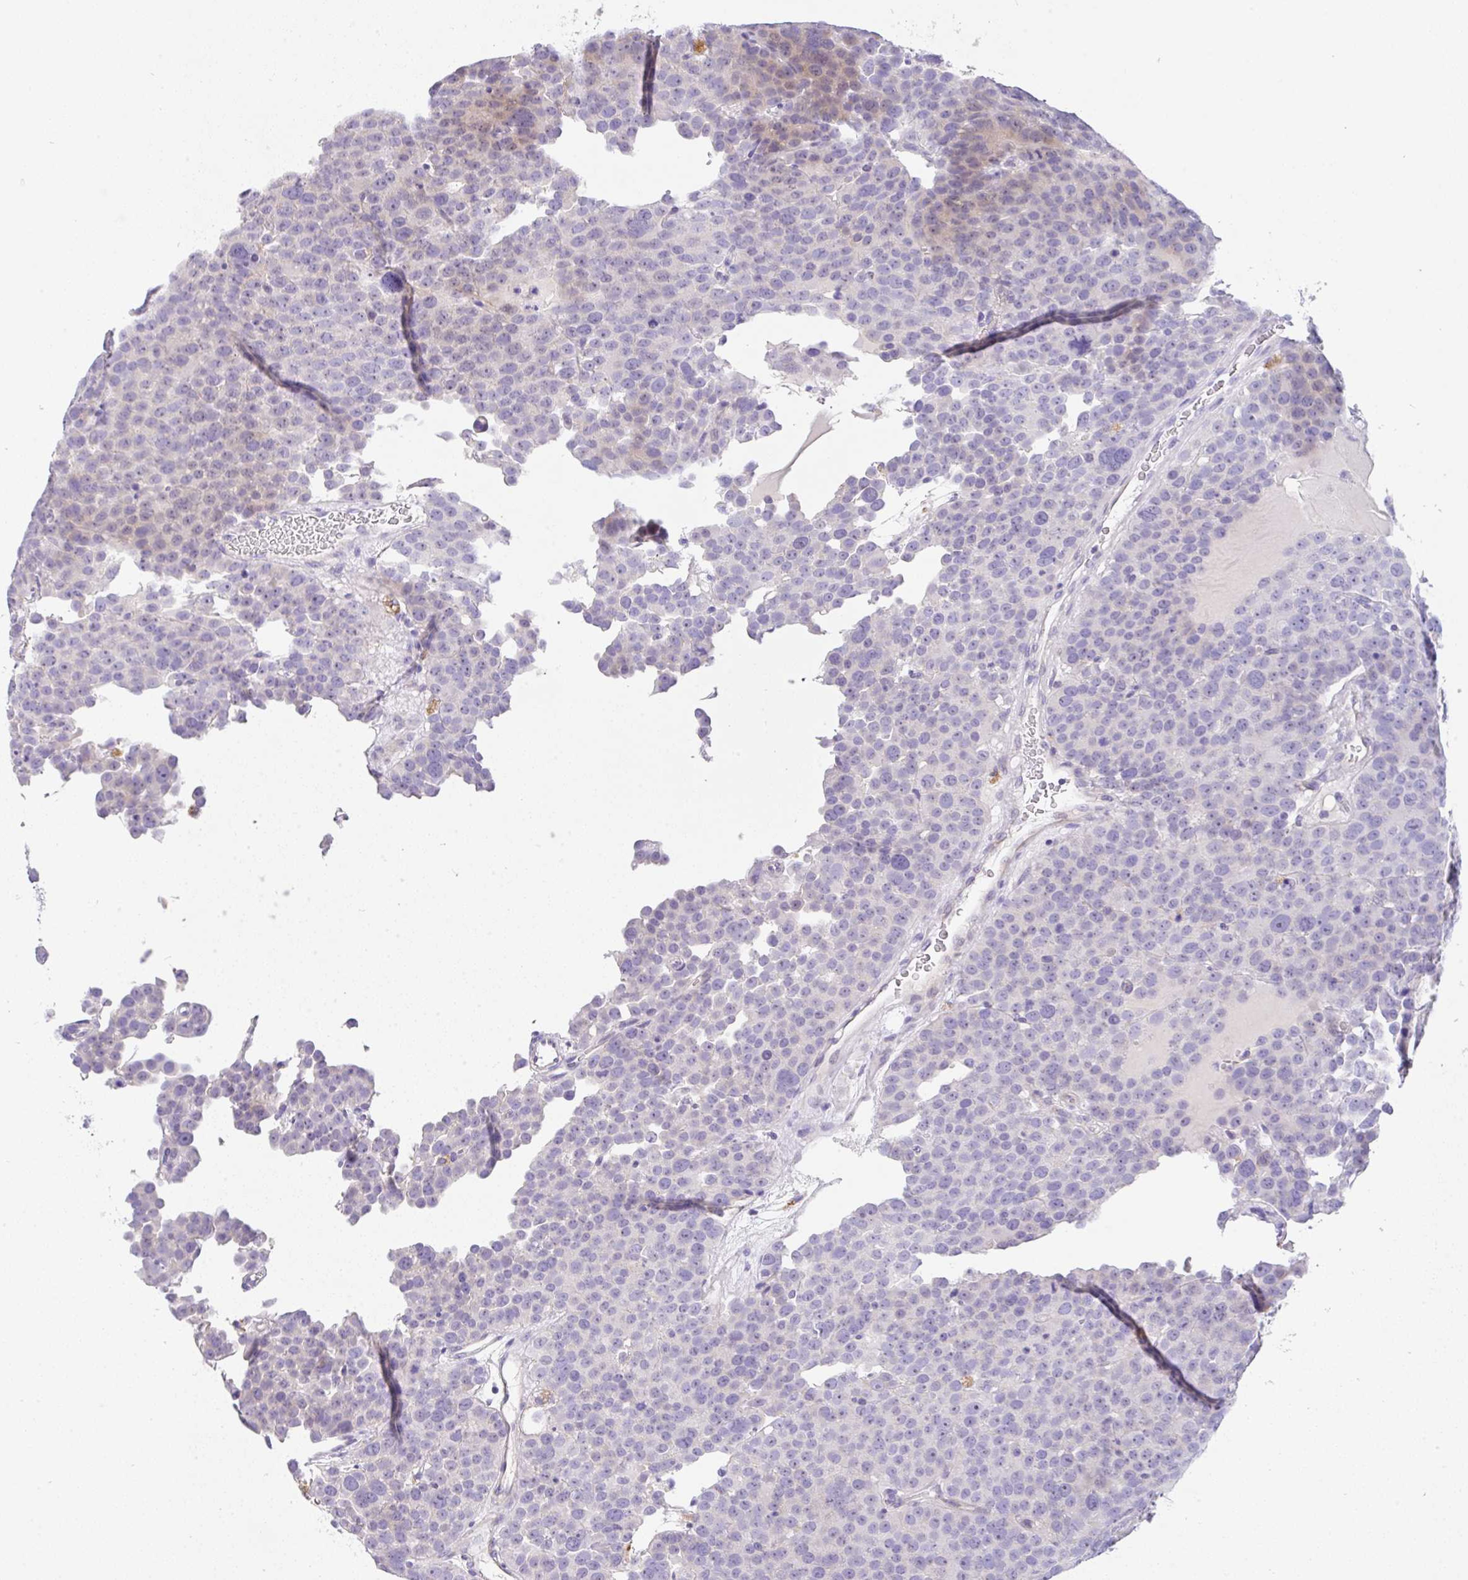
{"staining": {"intensity": "negative", "quantity": "none", "location": "none"}, "tissue": "testis cancer", "cell_type": "Tumor cells", "image_type": "cancer", "snomed": [{"axis": "morphology", "description": "Seminoma, NOS"}, {"axis": "topography", "description": "Testis"}], "caption": "This histopathology image is of testis cancer stained with IHC to label a protein in brown with the nuclei are counter-stained blue. There is no staining in tumor cells.", "gene": "EPN3", "patient": {"sex": "male", "age": 71}}